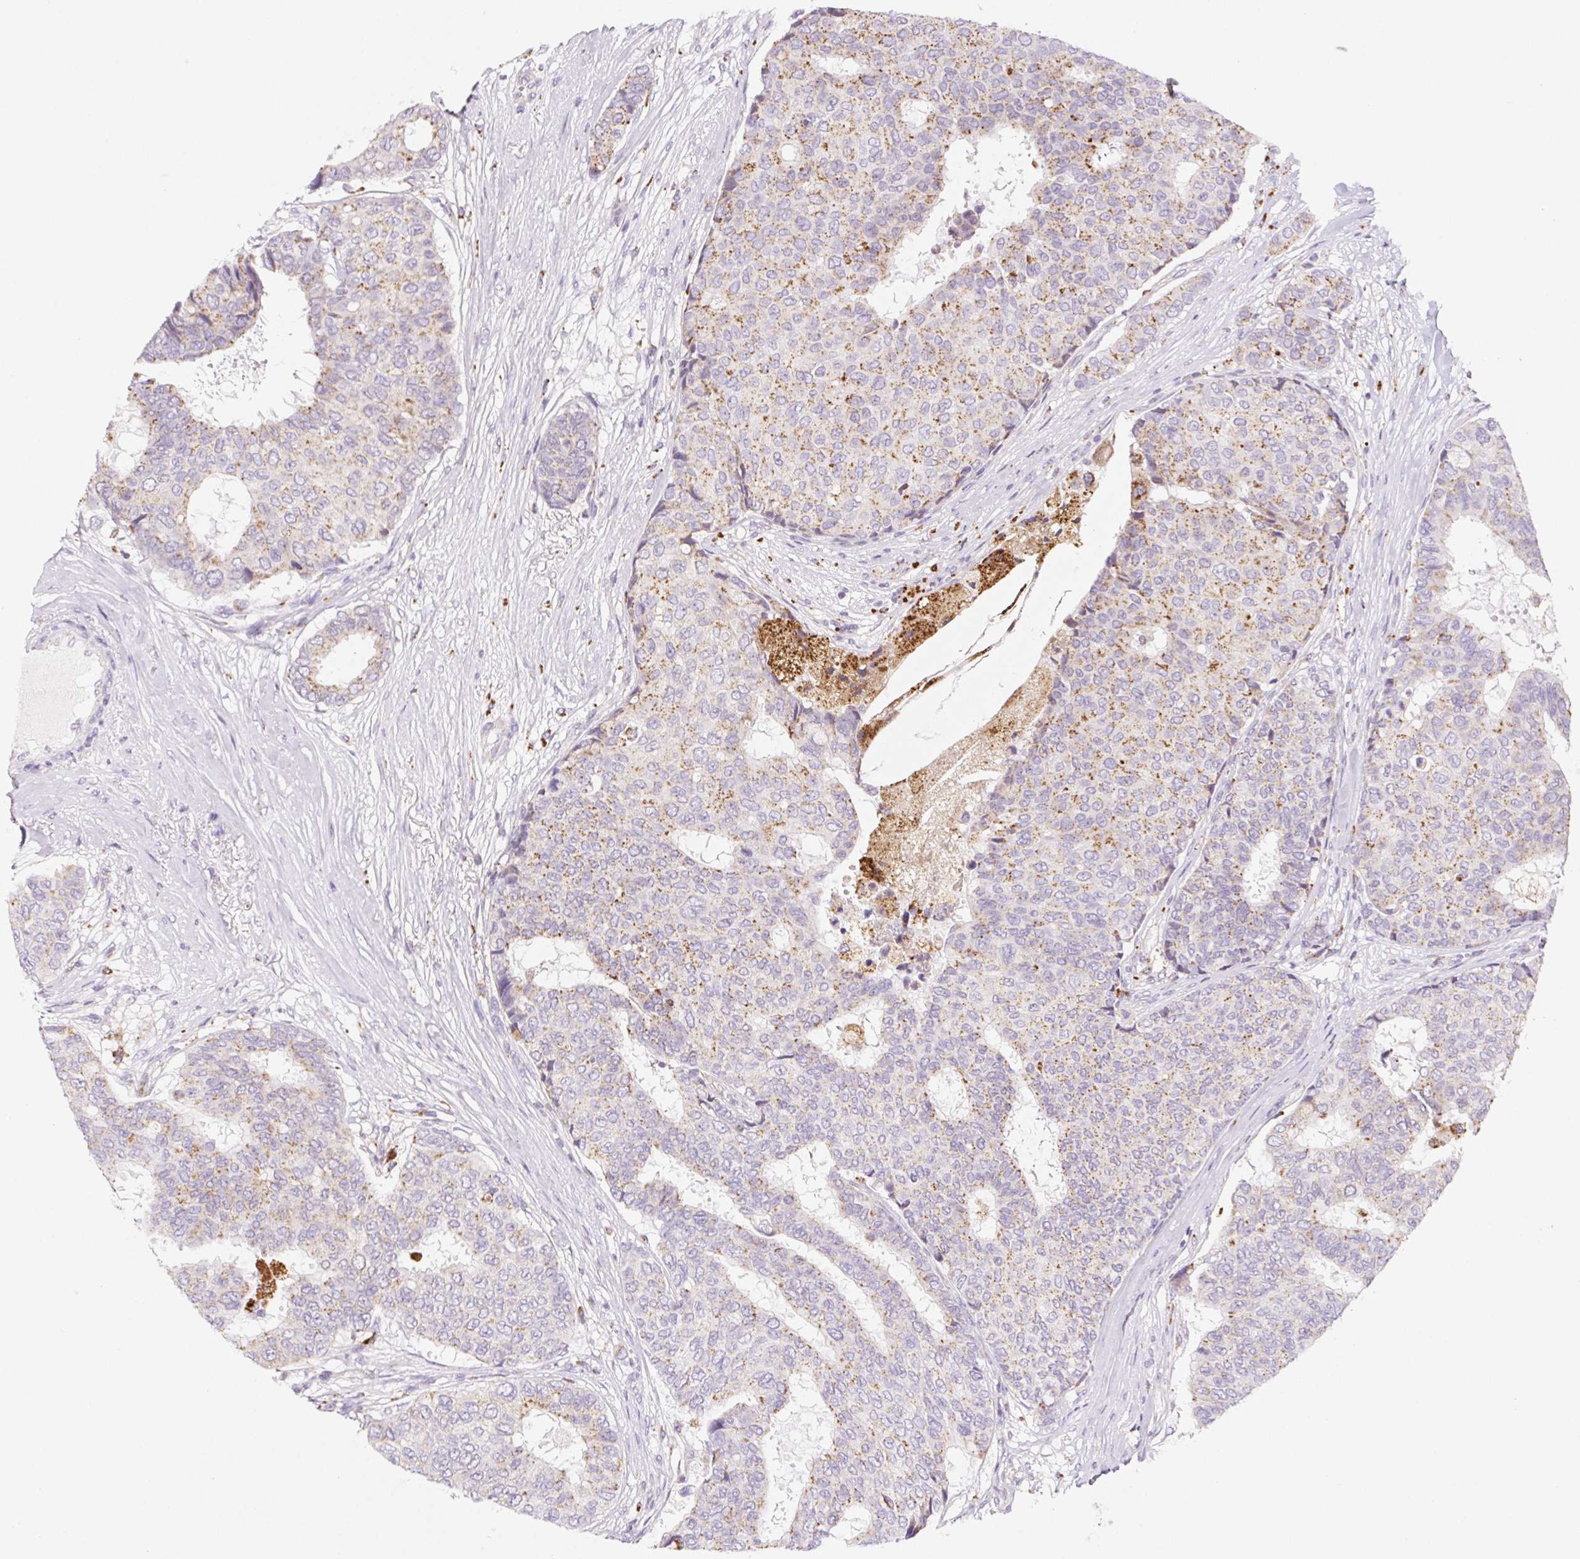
{"staining": {"intensity": "moderate", "quantity": "25%-75%", "location": "cytoplasmic/membranous"}, "tissue": "breast cancer", "cell_type": "Tumor cells", "image_type": "cancer", "snomed": [{"axis": "morphology", "description": "Duct carcinoma"}, {"axis": "topography", "description": "Breast"}], "caption": "High-magnification brightfield microscopy of breast invasive ductal carcinoma stained with DAB (brown) and counterstained with hematoxylin (blue). tumor cells exhibit moderate cytoplasmic/membranous positivity is seen in approximately25%-75% of cells.", "gene": "LIPA", "patient": {"sex": "female", "age": 75}}